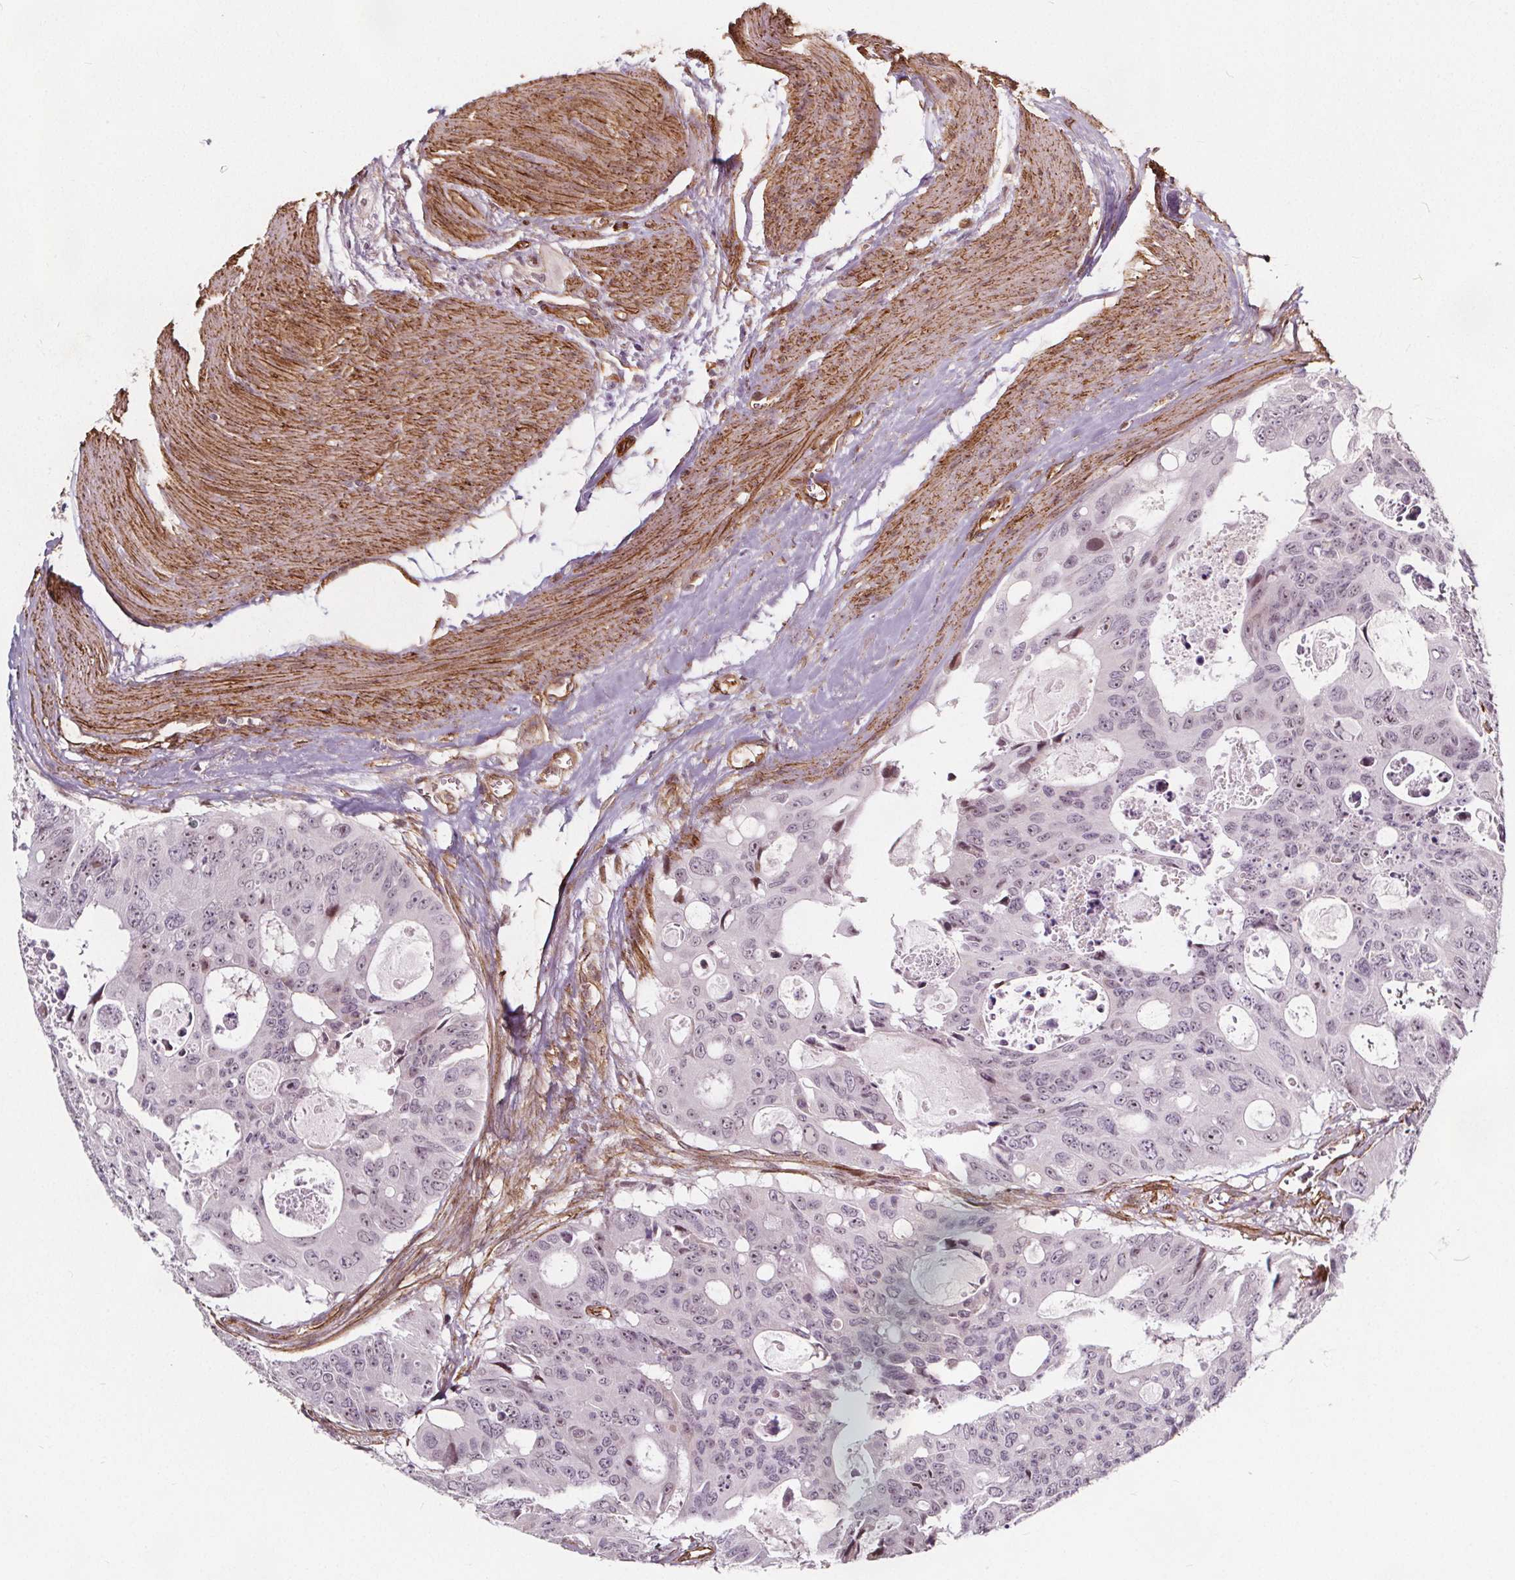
{"staining": {"intensity": "negative", "quantity": "none", "location": "none"}, "tissue": "colorectal cancer", "cell_type": "Tumor cells", "image_type": "cancer", "snomed": [{"axis": "morphology", "description": "Adenocarcinoma, NOS"}, {"axis": "topography", "description": "Rectum"}], "caption": "Photomicrograph shows no protein positivity in tumor cells of adenocarcinoma (colorectal) tissue.", "gene": "HAS1", "patient": {"sex": "male", "age": 76}}